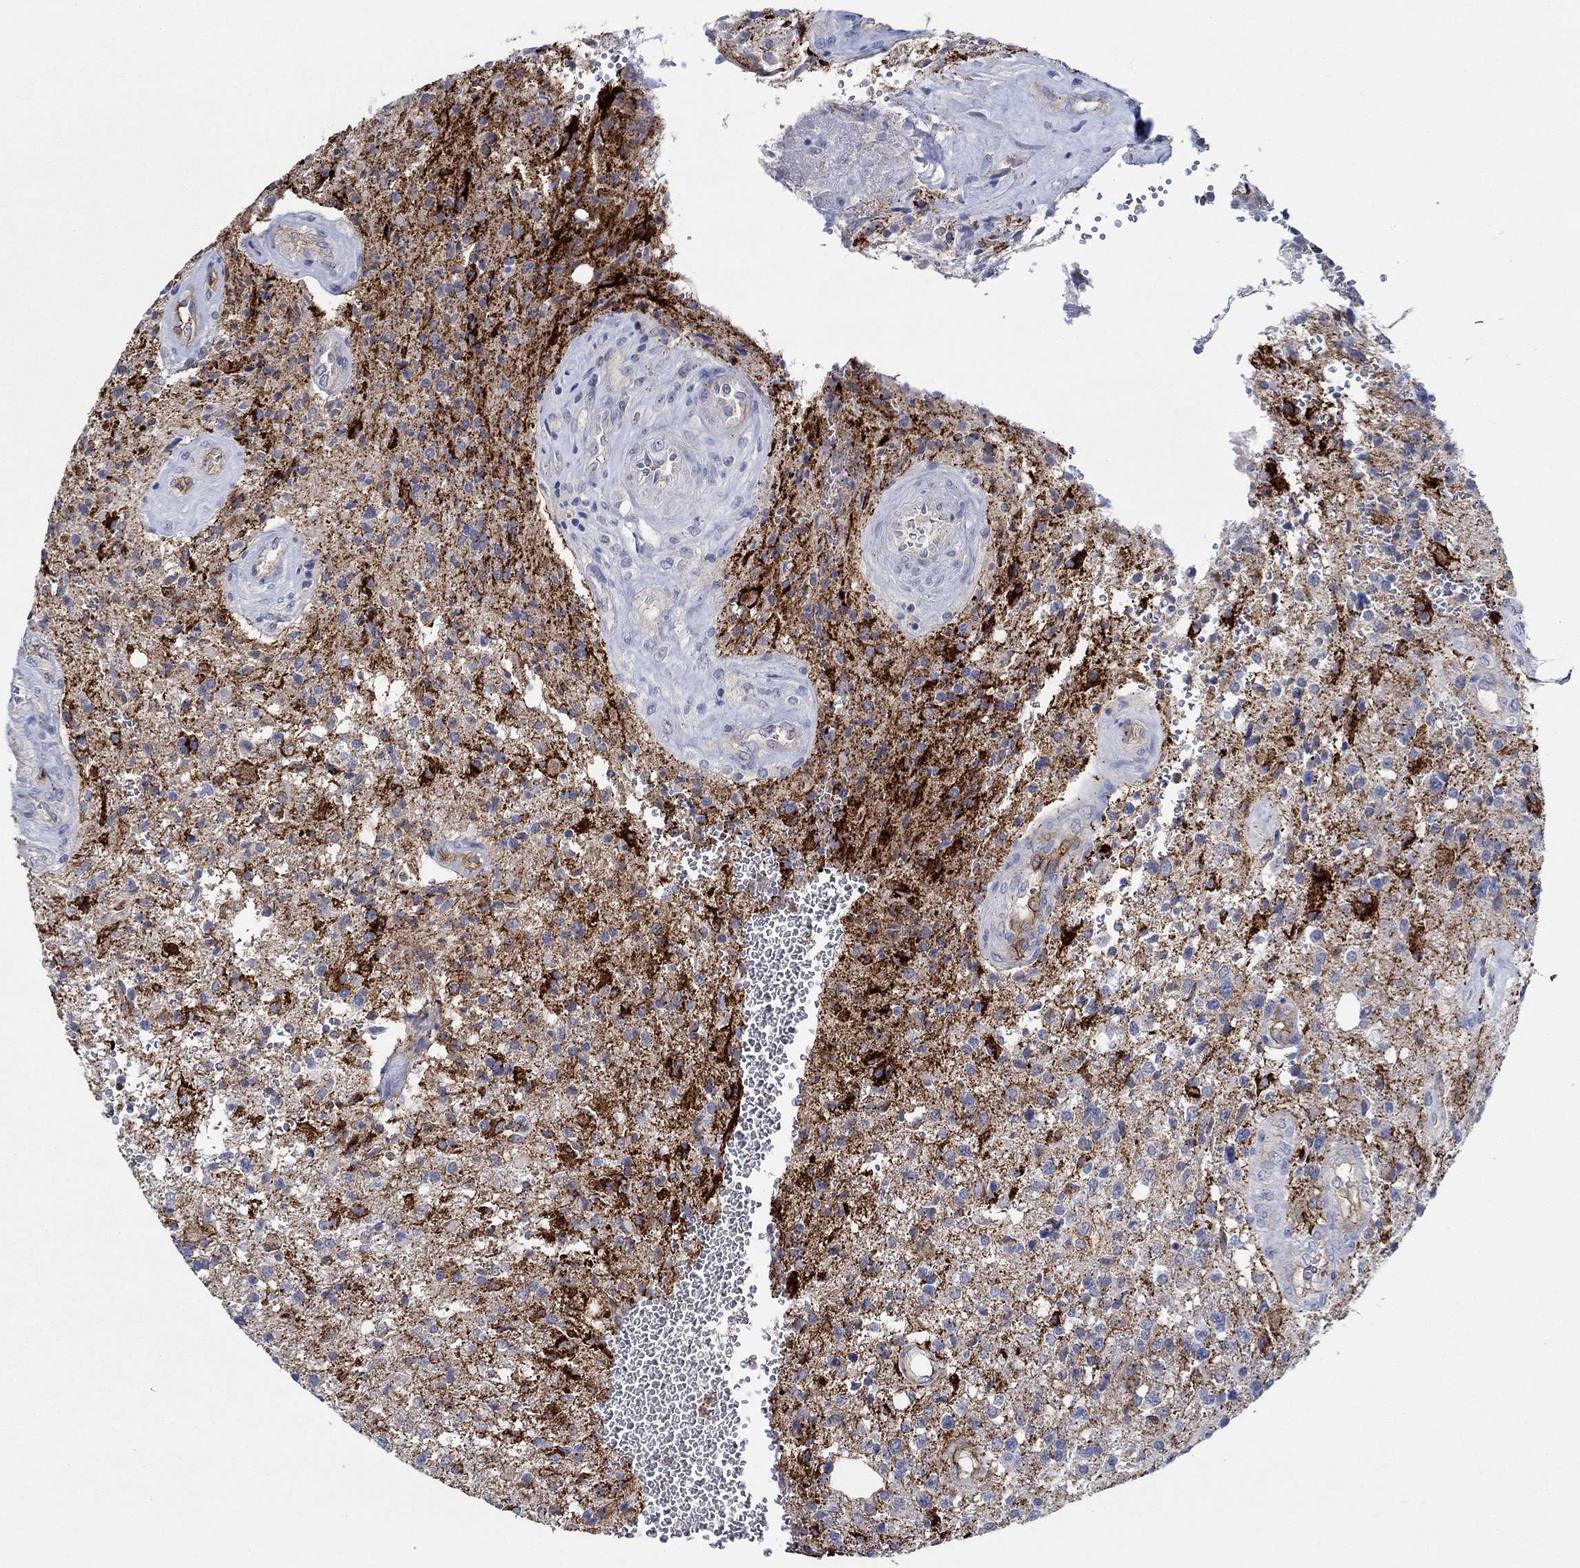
{"staining": {"intensity": "strong", "quantity": "25%-75%", "location": "cytoplasmic/membranous"}, "tissue": "glioma", "cell_type": "Tumor cells", "image_type": "cancer", "snomed": [{"axis": "morphology", "description": "Glioma, malignant, High grade"}, {"axis": "topography", "description": "Brain"}], "caption": "Immunohistochemical staining of malignant glioma (high-grade) exhibits high levels of strong cytoplasmic/membranous protein expression in approximately 25%-75% of tumor cells.", "gene": "CPM", "patient": {"sex": "male", "age": 56}}